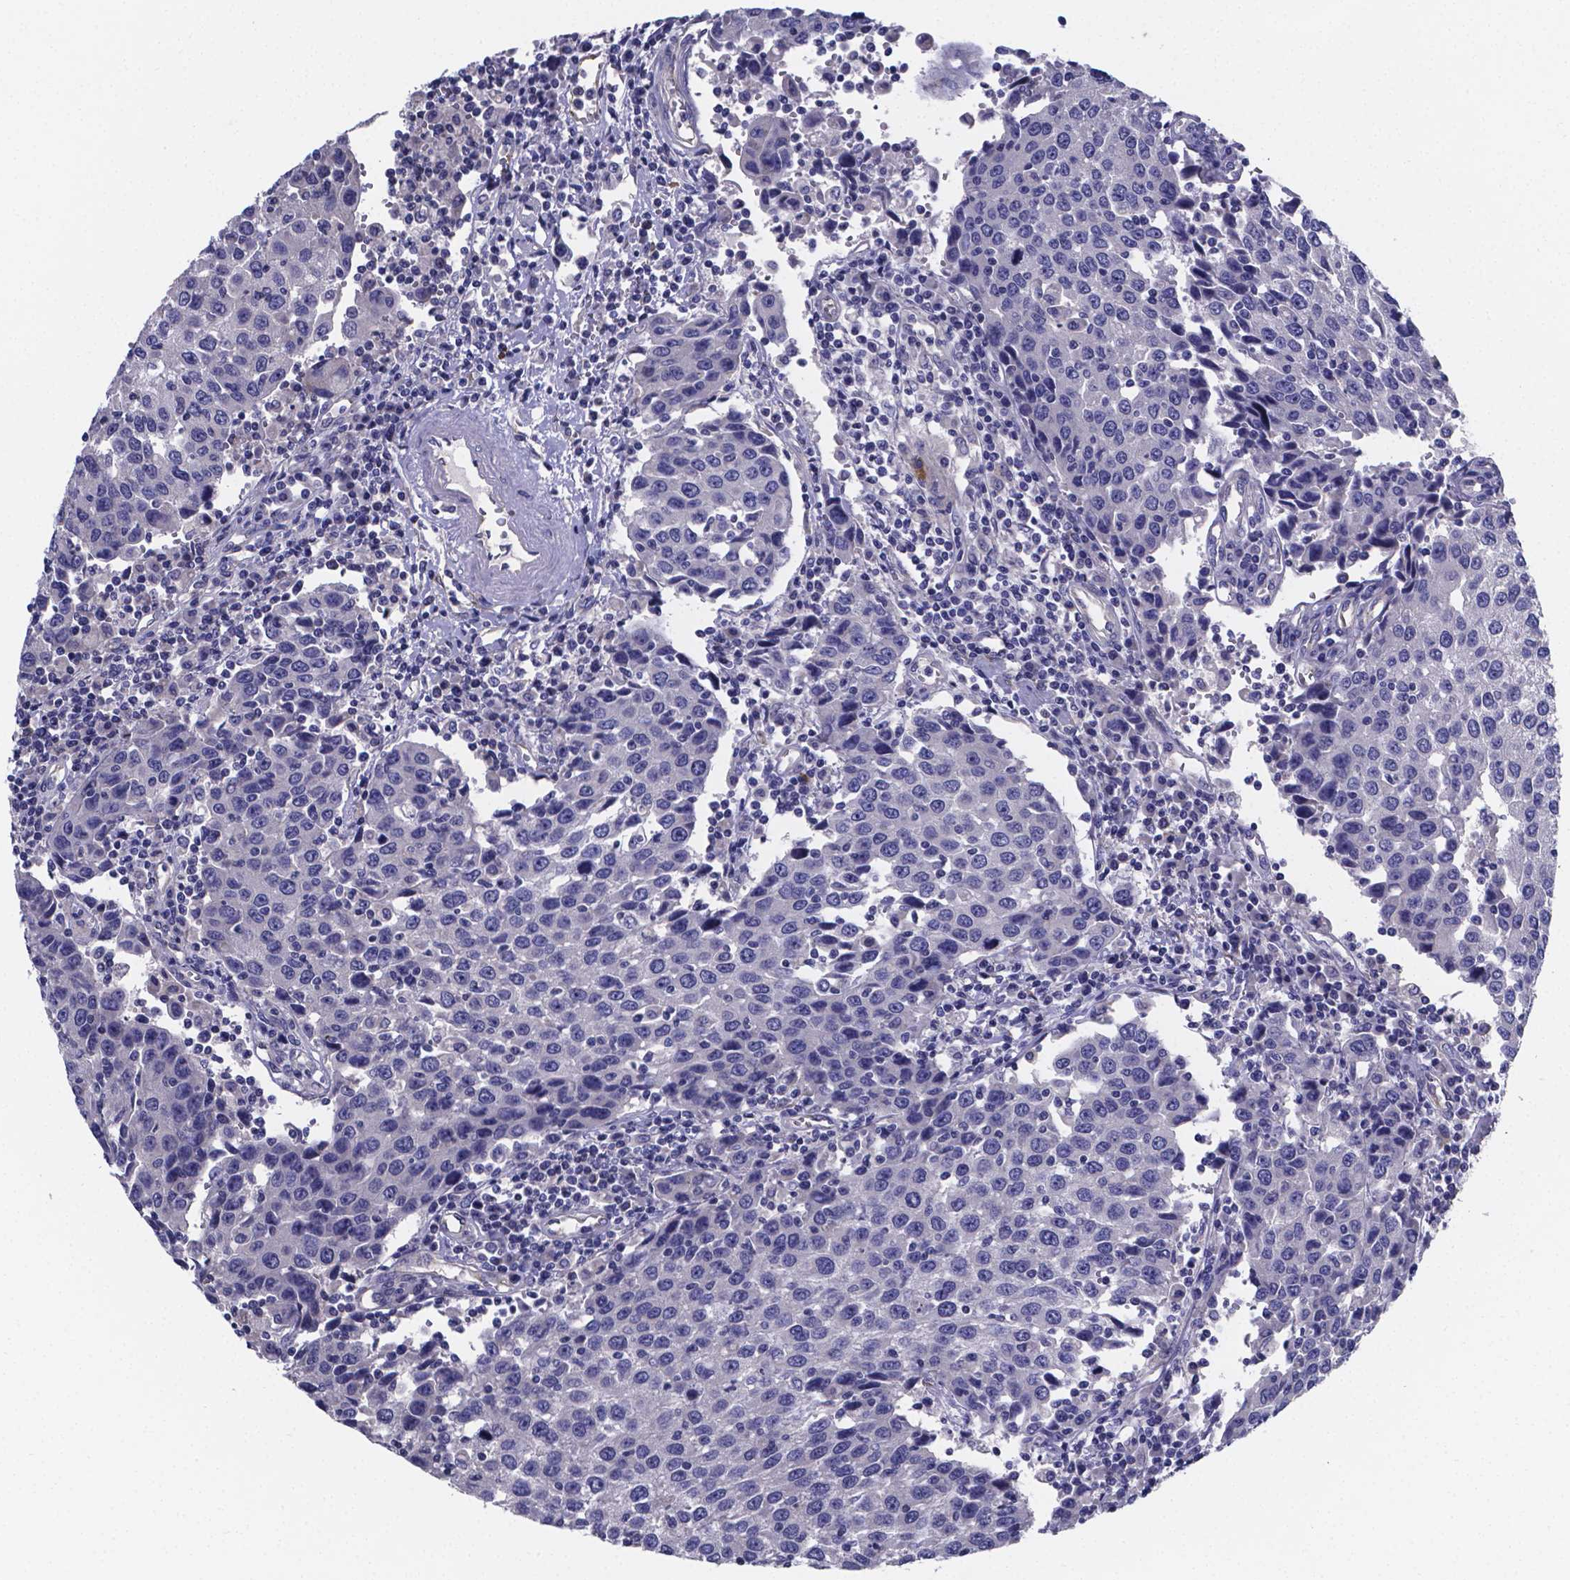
{"staining": {"intensity": "negative", "quantity": "none", "location": "none"}, "tissue": "urothelial cancer", "cell_type": "Tumor cells", "image_type": "cancer", "snomed": [{"axis": "morphology", "description": "Urothelial carcinoma, High grade"}, {"axis": "topography", "description": "Urinary bladder"}], "caption": "Tumor cells are negative for brown protein staining in urothelial cancer.", "gene": "SFRP4", "patient": {"sex": "female", "age": 85}}